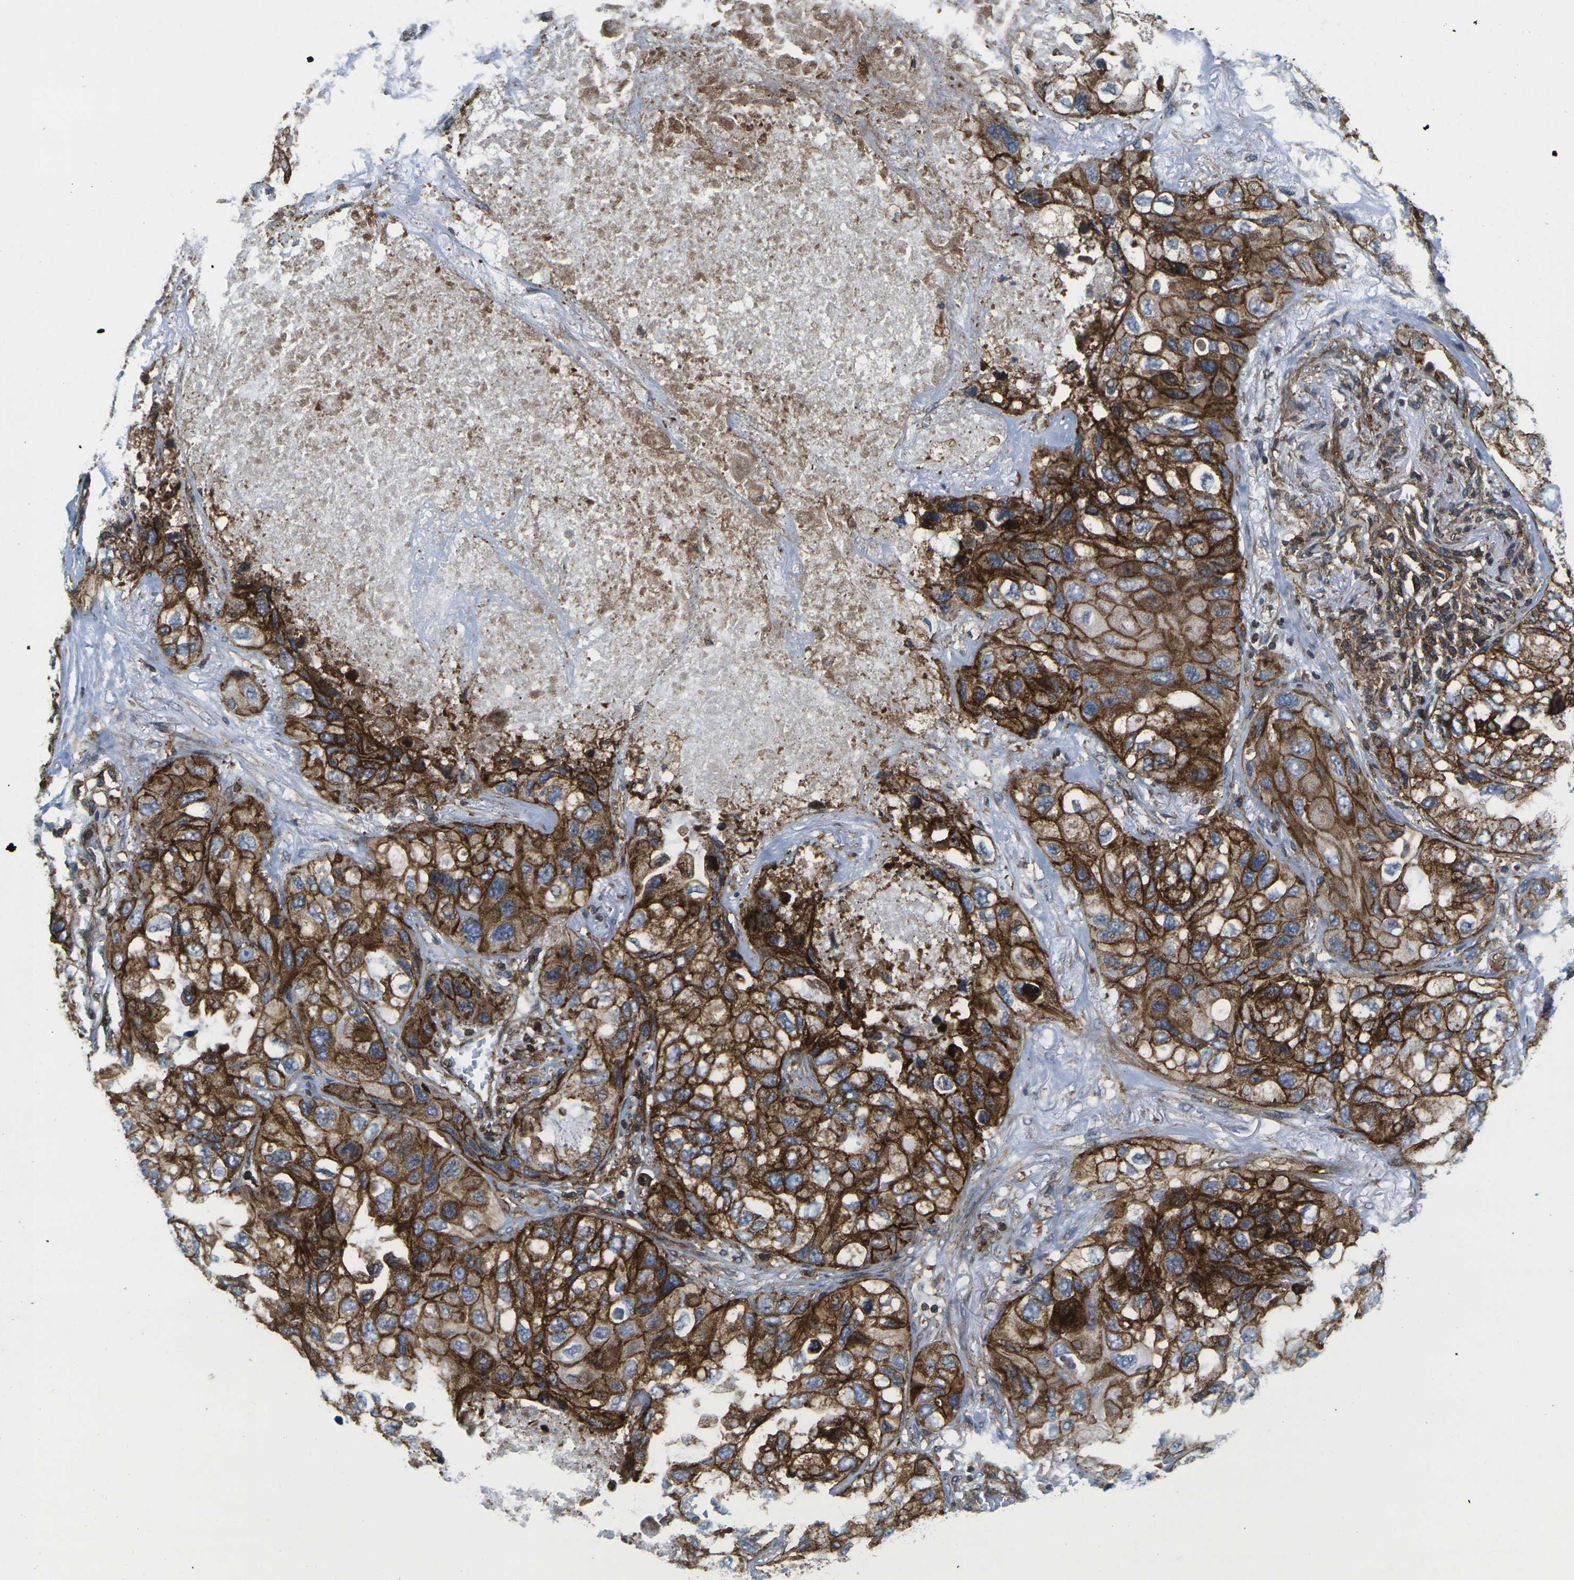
{"staining": {"intensity": "strong", "quantity": ">75%", "location": "cytoplasmic/membranous"}, "tissue": "lung cancer", "cell_type": "Tumor cells", "image_type": "cancer", "snomed": [{"axis": "morphology", "description": "Squamous cell carcinoma, NOS"}, {"axis": "topography", "description": "Lung"}], "caption": "Tumor cells reveal high levels of strong cytoplasmic/membranous staining in about >75% of cells in lung cancer (squamous cell carcinoma). Immunohistochemistry (ihc) stains the protein of interest in brown and the nuclei are stained blue.", "gene": "IQGAP1", "patient": {"sex": "female", "age": 73}}